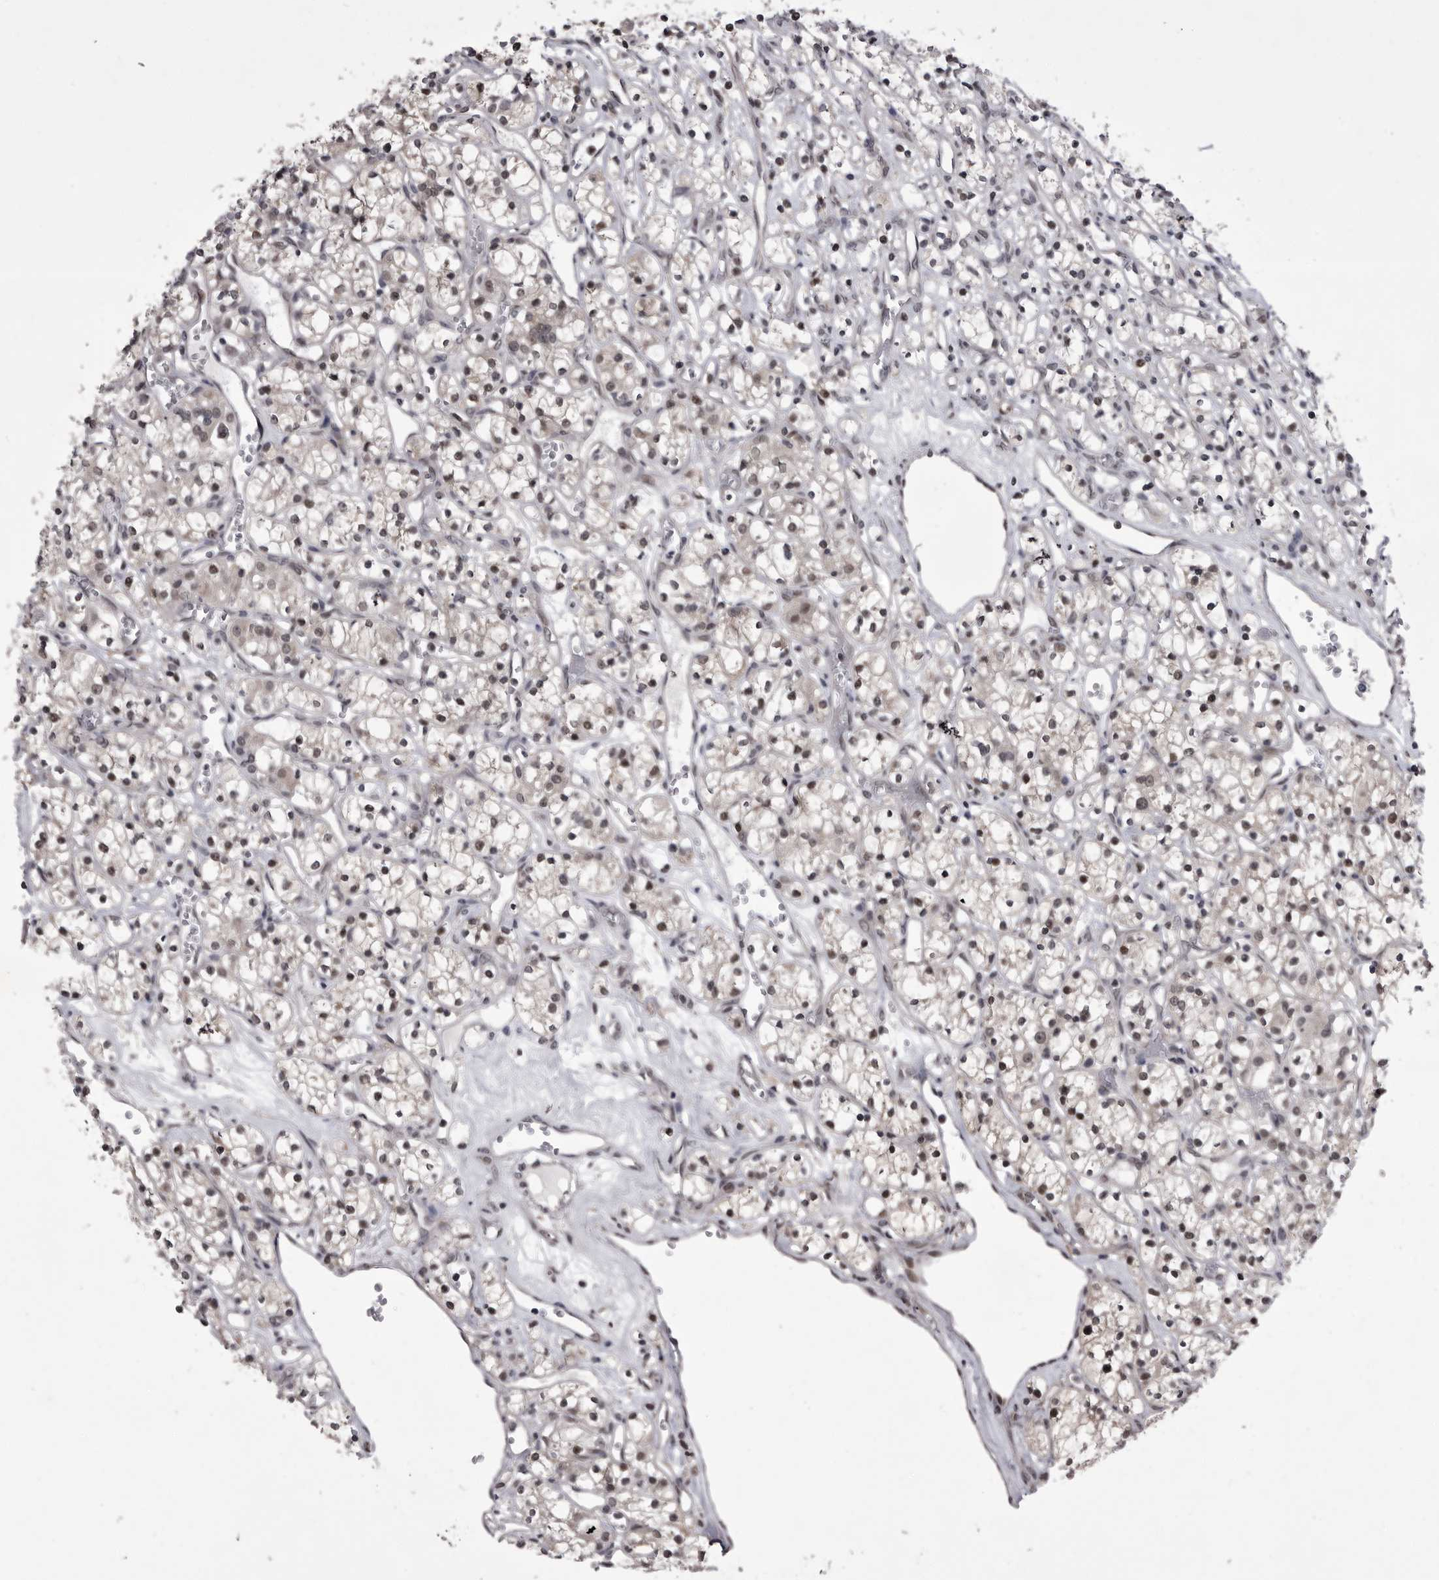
{"staining": {"intensity": "negative", "quantity": "none", "location": "none"}, "tissue": "renal cancer", "cell_type": "Tumor cells", "image_type": "cancer", "snomed": [{"axis": "morphology", "description": "Adenocarcinoma, NOS"}, {"axis": "topography", "description": "Kidney"}], "caption": "Tumor cells show no significant protein expression in renal cancer (adenocarcinoma). (Brightfield microscopy of DAB IHC at high magnification).", "gene": "PRPF3", "patient": {"sex": "female", "age": 59}}